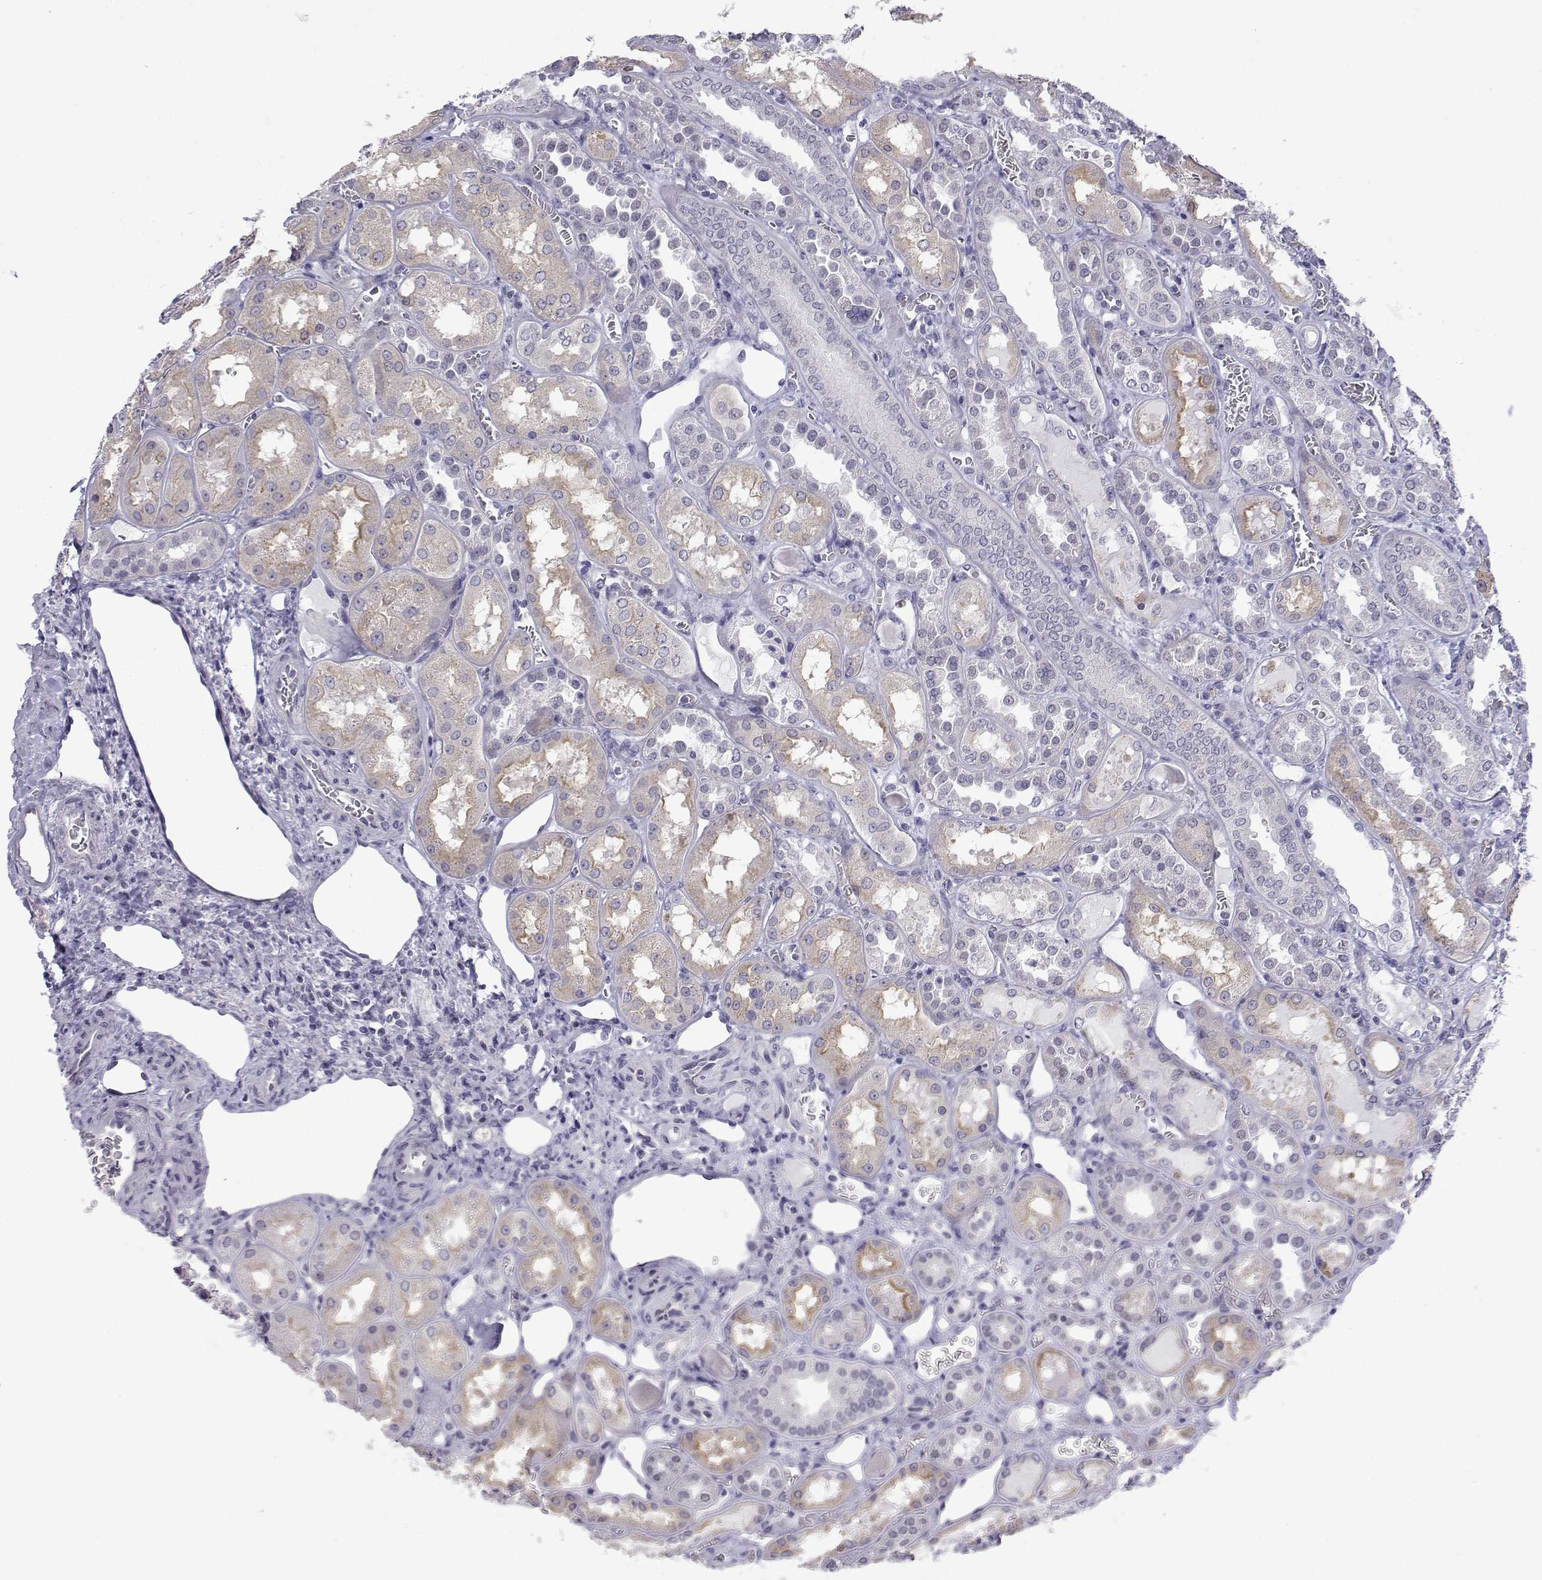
{"staining": {"intensity": "negative", "quantity": "none", "location": "none"}, "tissue": "kidney", "cell_type": "Cells in glomeruli", "image_type": "normal", "snomed": [{"axis": "morphology", "description": "Normal tissue, NOS"}, {"axis": "topography", "description": "Kidney"}], "caption": "Protein analysis of normal kidney demonstrates no significant staining in cells in glomeruli. Nuclei are stained in blue.", "gene": "INCENP", "patient": {"sex": "male", "age": 73}}